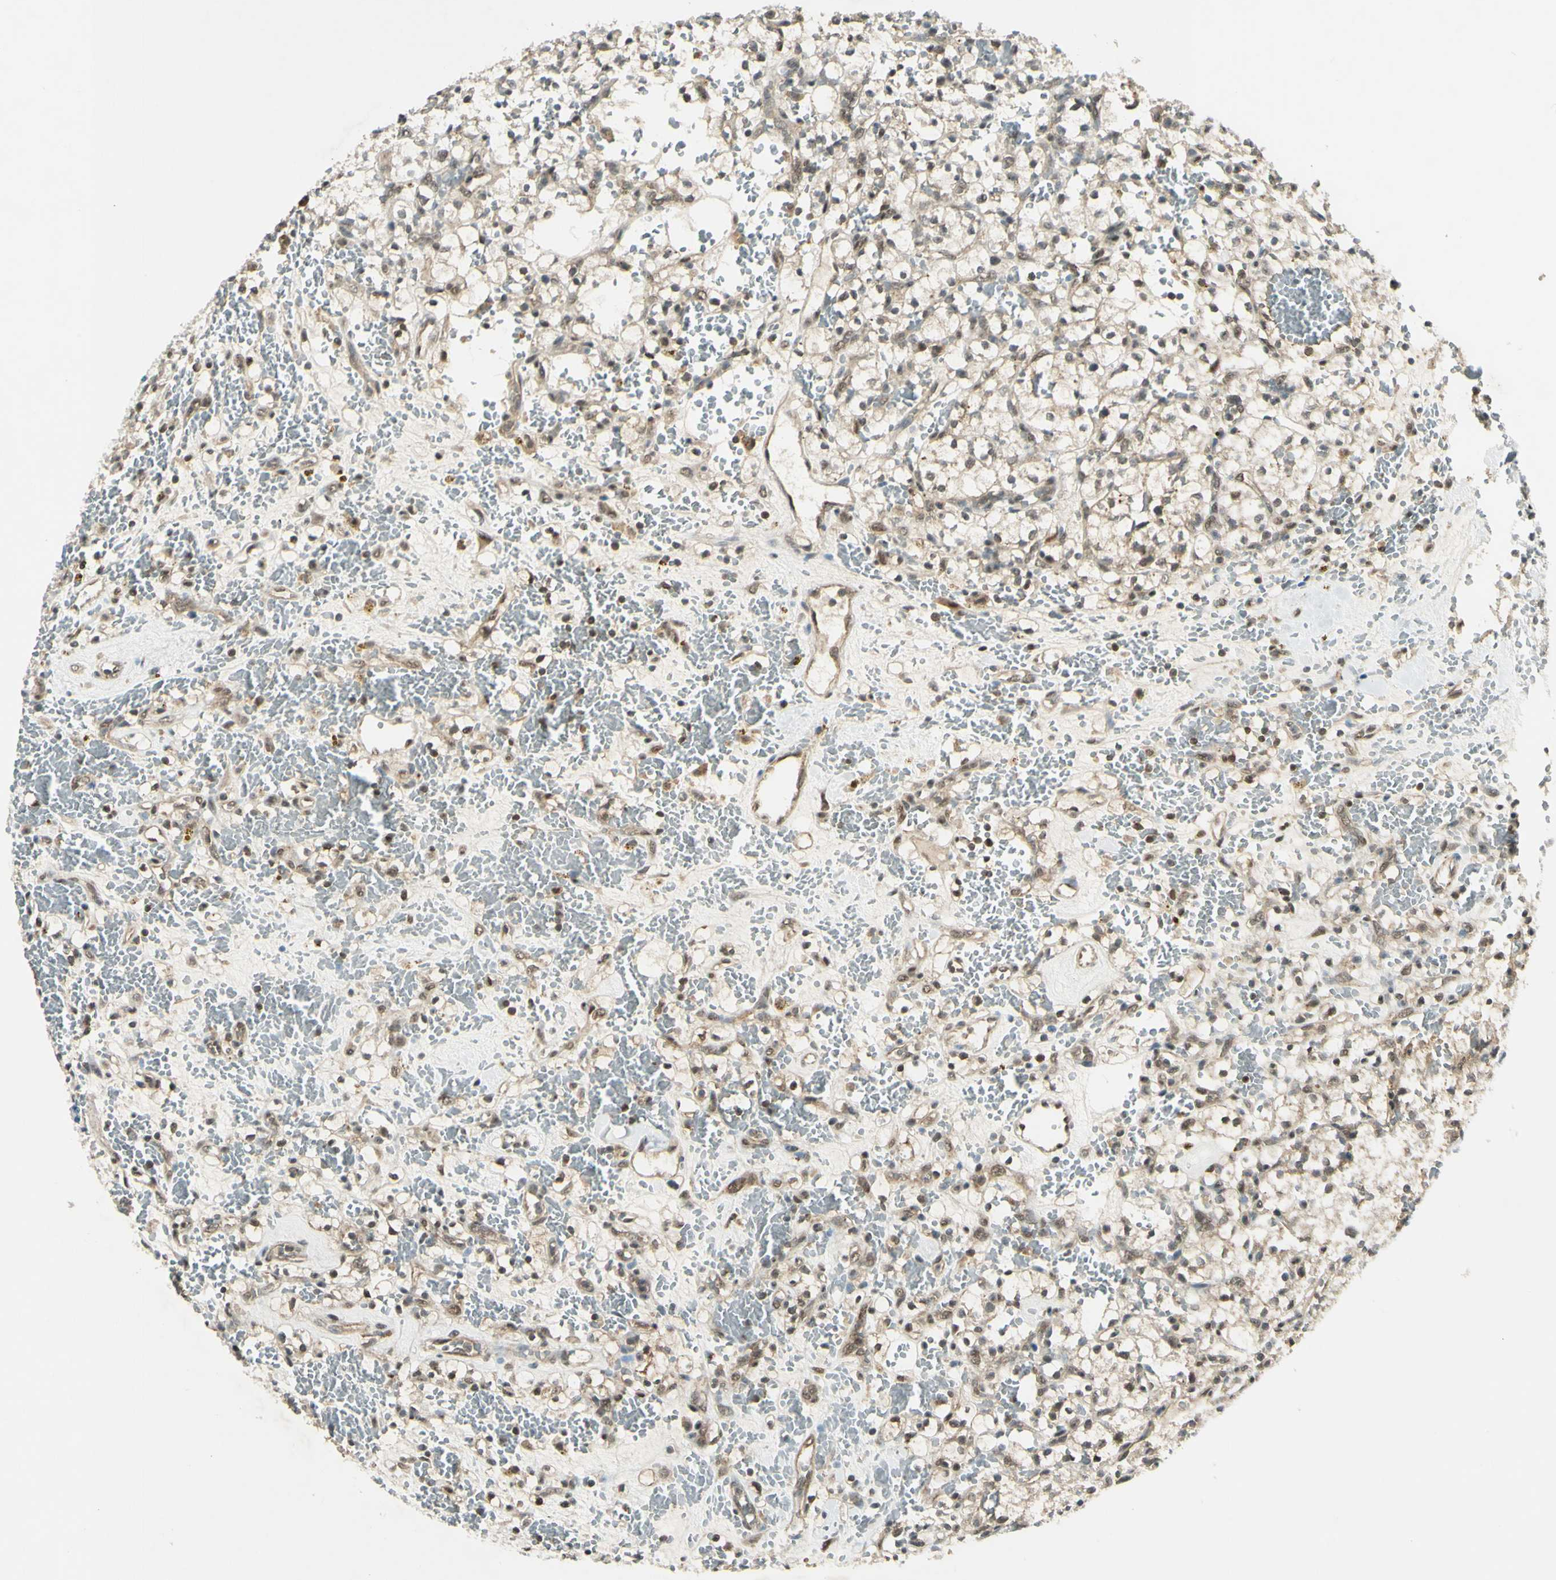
{"staining": {"intensity": "weak", "quantity": "25%-75%", "location": "cytoplasmic/membranous"}, "tissue": "renal cancer", "cell_type": "Tumor cells", "image_type": "cancer", "snomed": [{"axis": "morphology", "description": "Adenocarcinoma, NOS"}, {"axis": "topography", "description": "Kidney"}], "caption": "Renal cancer stained for a protein (brown) demonstrates weak cytoplasmic/membranous positive expression in approximately 25%-75% of tumor cells.", "gene": "PSMD5", "patient": {"sex": "female", "age": 60}}